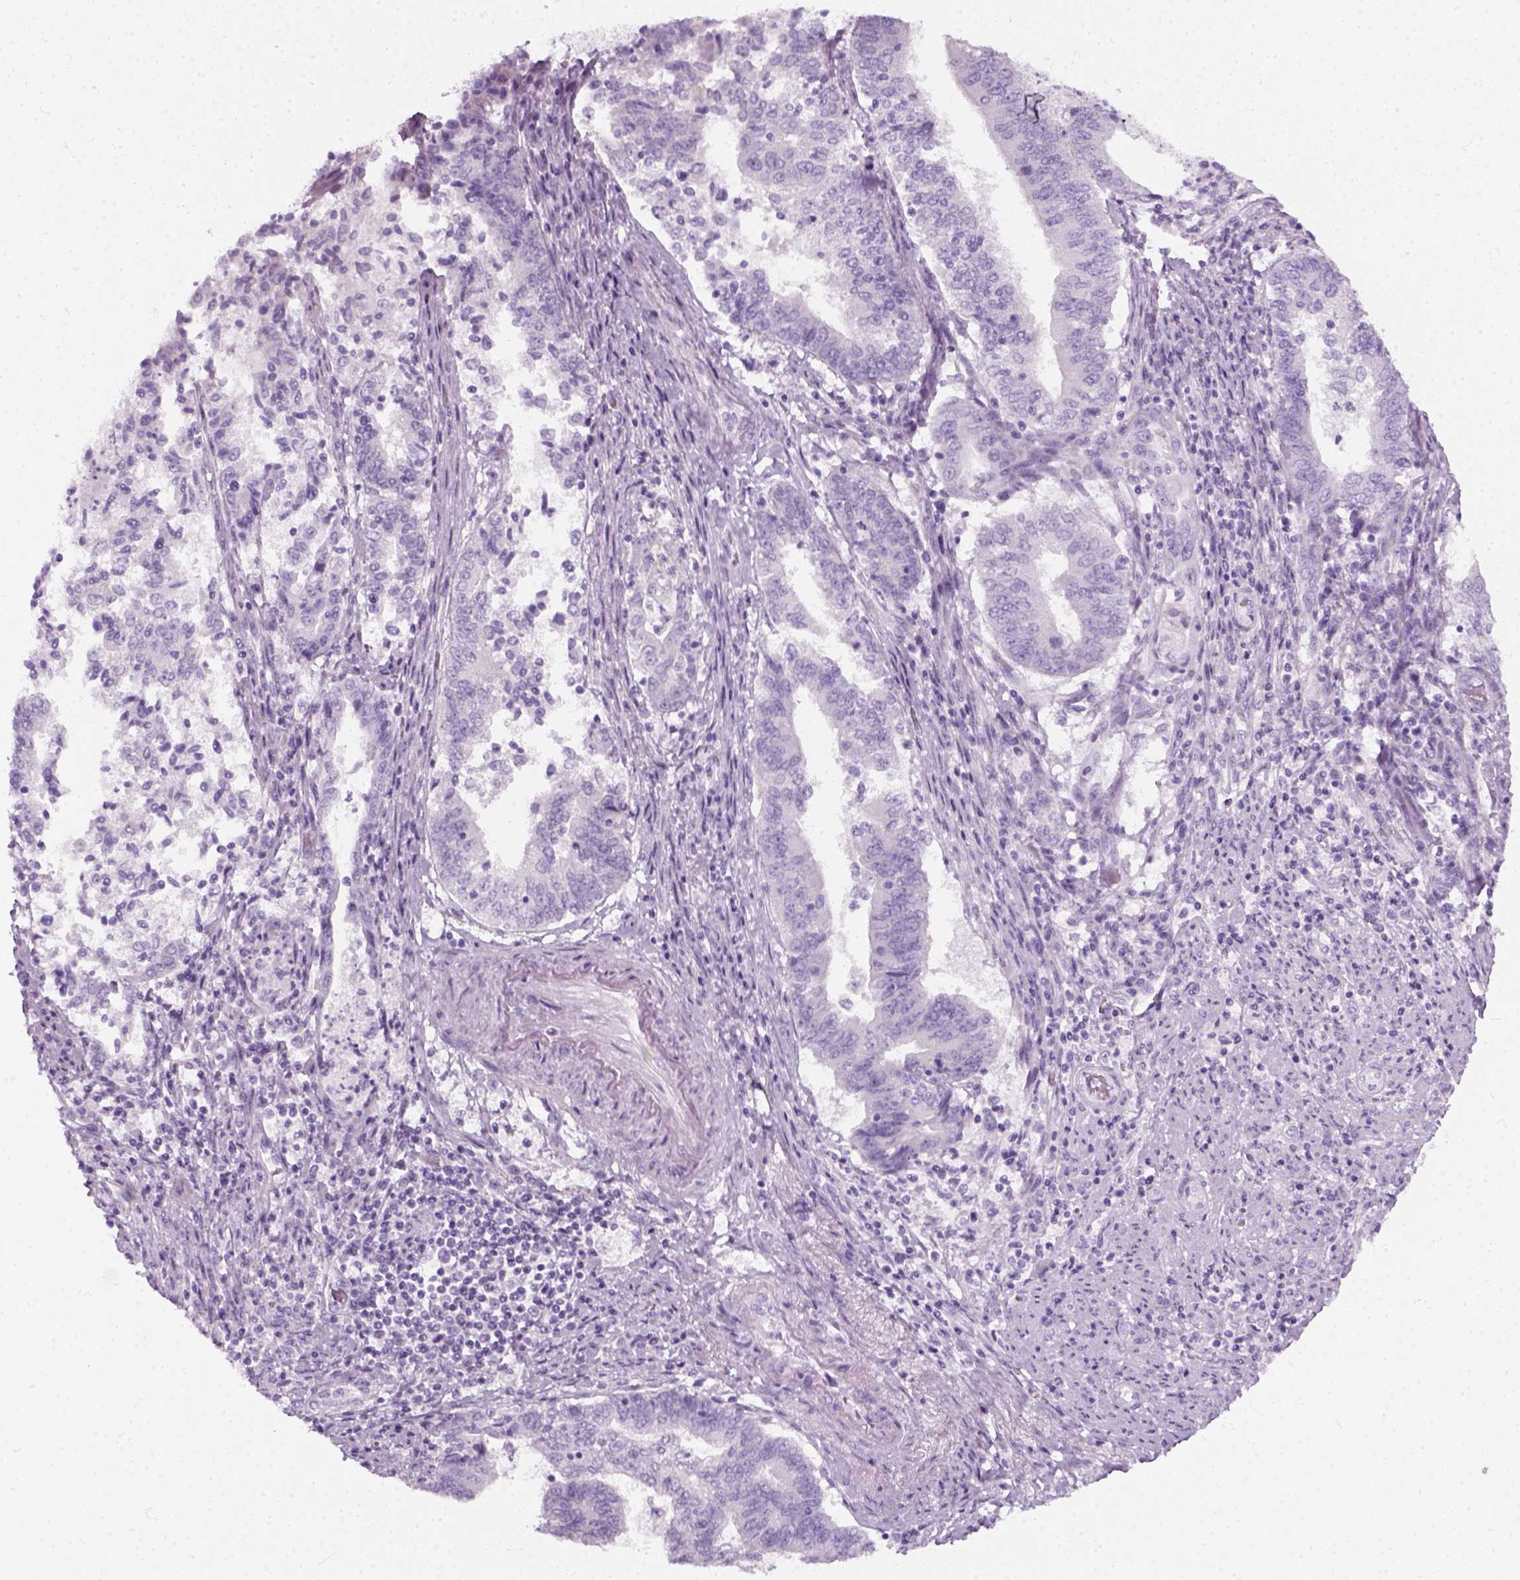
{"staining": {"intensity": "negative", "quantity": "none", "location": "none"}, "tissue": "endometrial cancer", "cell_type": "Tumor cells", "image_type": "cancer", "snomed": [{"axis": "morphology", "description": "Adenocarcinoma, NOS"}, {"axis": "topography", "description": "Endometrium"}], "caption": "A high-resolution image shows IHC staining of endometrial cancer (adenocarcinoma), which demonstrates no significant positivity in tumor cells.", "gene": "SLC12A5", "patient": {"sex": "female", "age": 65}}